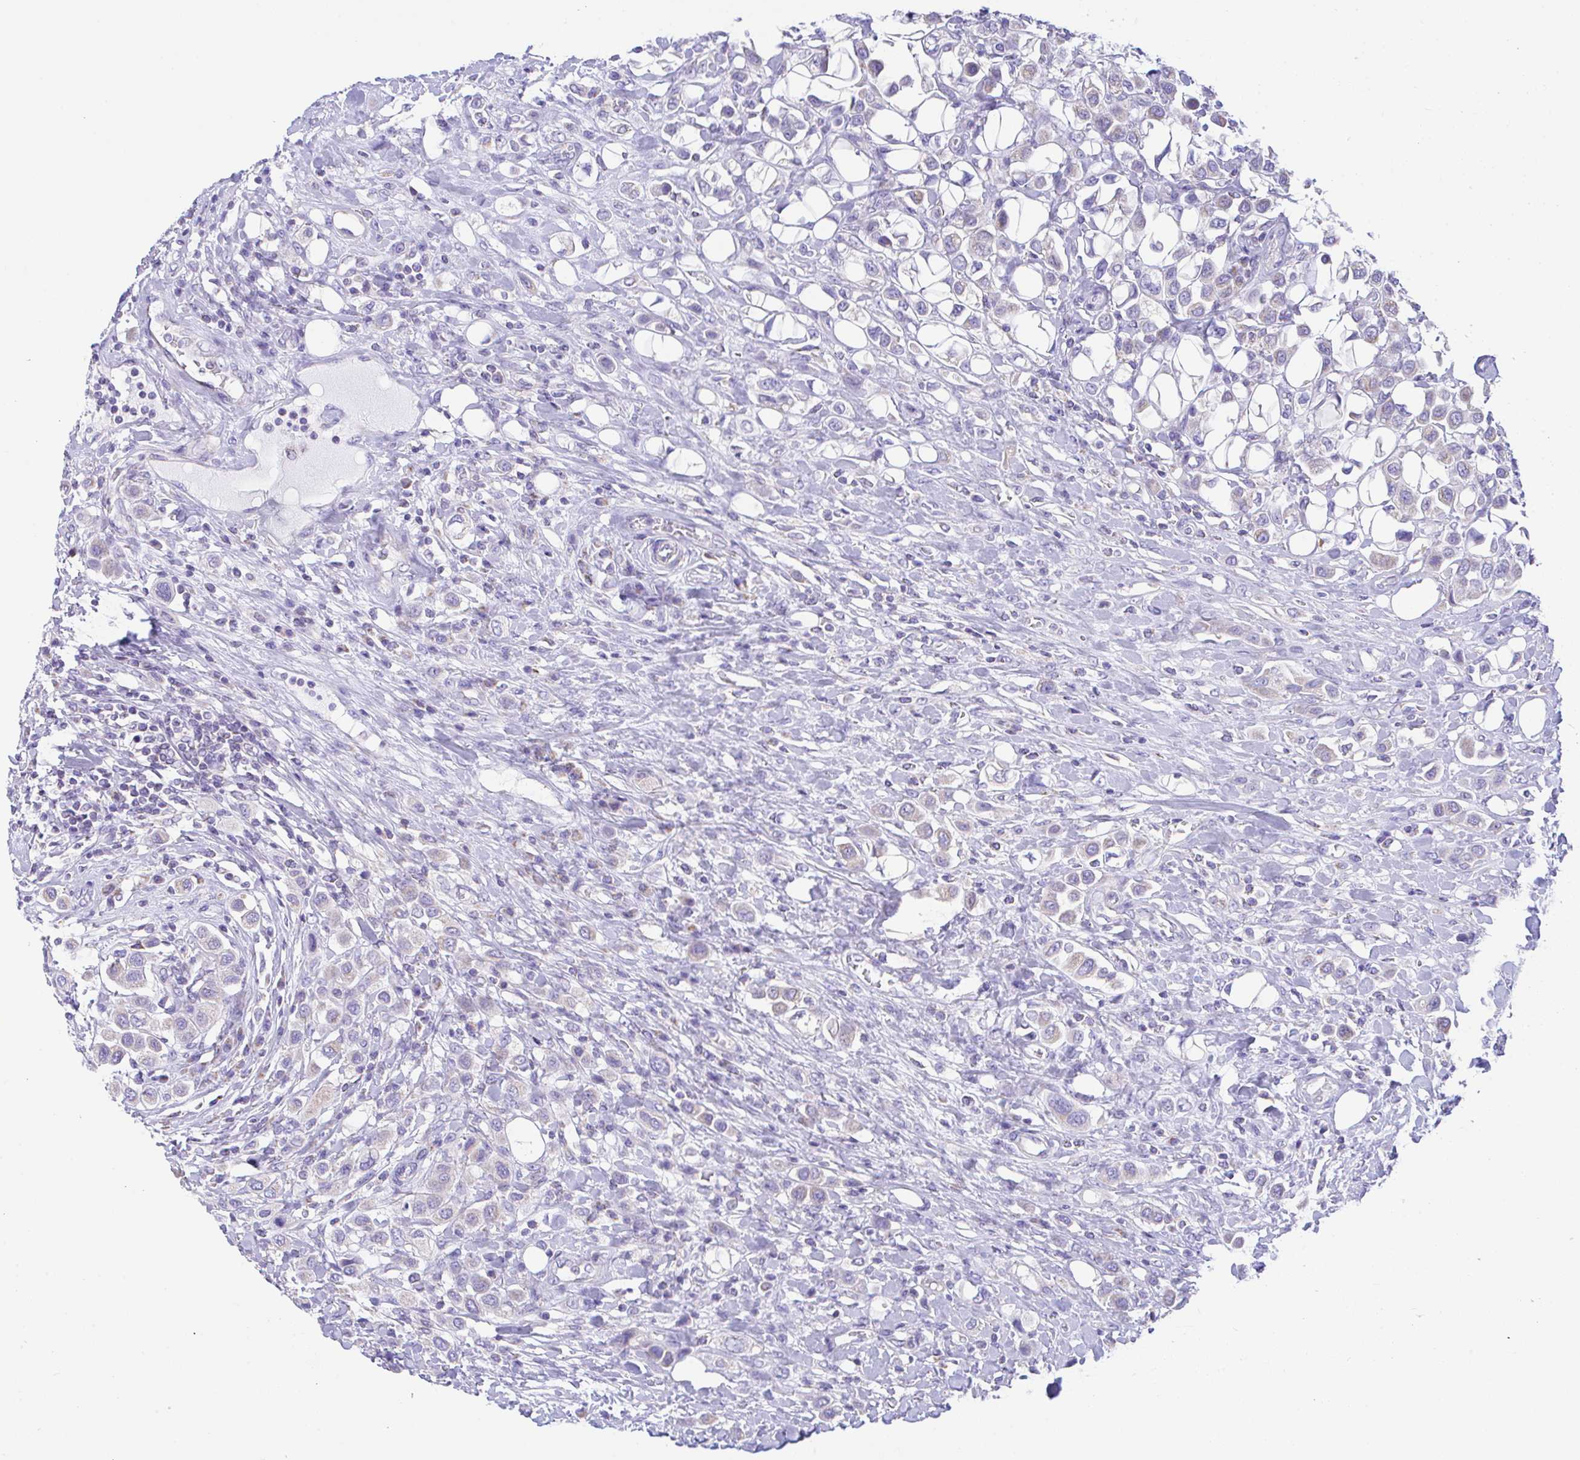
{"staining": {"intensity": "negative", "quantity": "none", "location": "none"}, "tissue": "urothelial cancer", "cell_type": "Tumor cells", "image_type": "cancer", "snomed": [{"axis": "morphology", "description": "Urothelial carcinoma, High grade"}, {"axis": "topography", "description": "Urinary bladder"}], "caption": "The micrograph demonstrates no significant expression in tumor cells of urothelial carcinoma (high-grade). (Brightfield microscopy of DAB IHC at high magnification).", "gene": "NLRP8", "patient": {"sex": "male", "age": 50}}